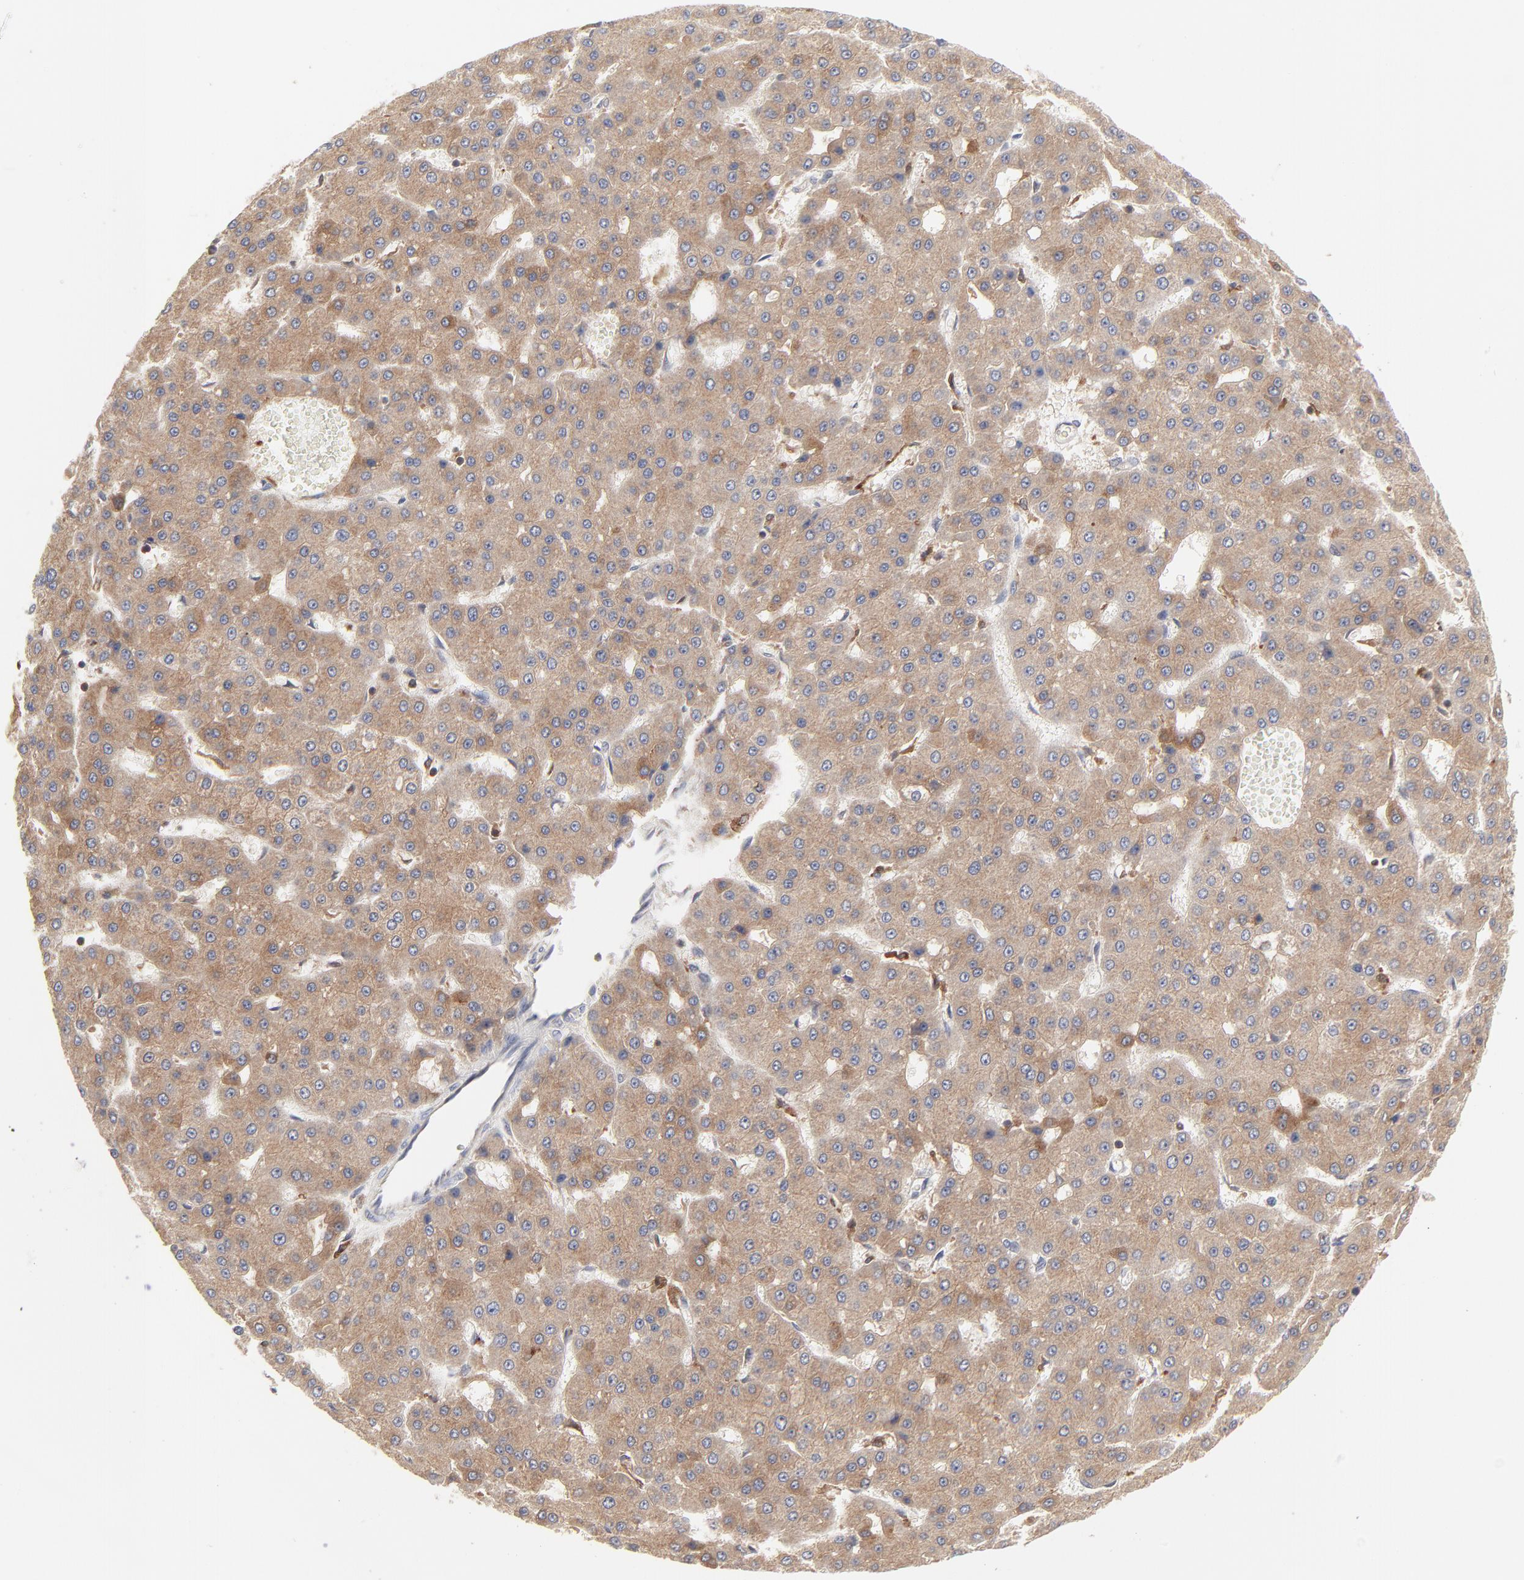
{"staining": {"intensity": "moderate", "quantity": ">75%", "location": "cytoplasmic/membranous"}, "tissue": "liver cancer", "cell_type": "Tumor cells", "image_type": "cancer", "snomed": [{"axis": "morphology", "description": "Carcinoma, Hepatocellular, NOS"}, {"axis": "topography", "description": "Liver"}], "caption": "Hepatocellular carcinoma (liver) stained with DAB immunohistochemistry (IHC) demonstrates medium levels of moderate cytoplasmic/membranous expression in approximately >75% of tumor cells.", "gene": "RAB9A", "patient": {"sex": "male", "age": 47}}